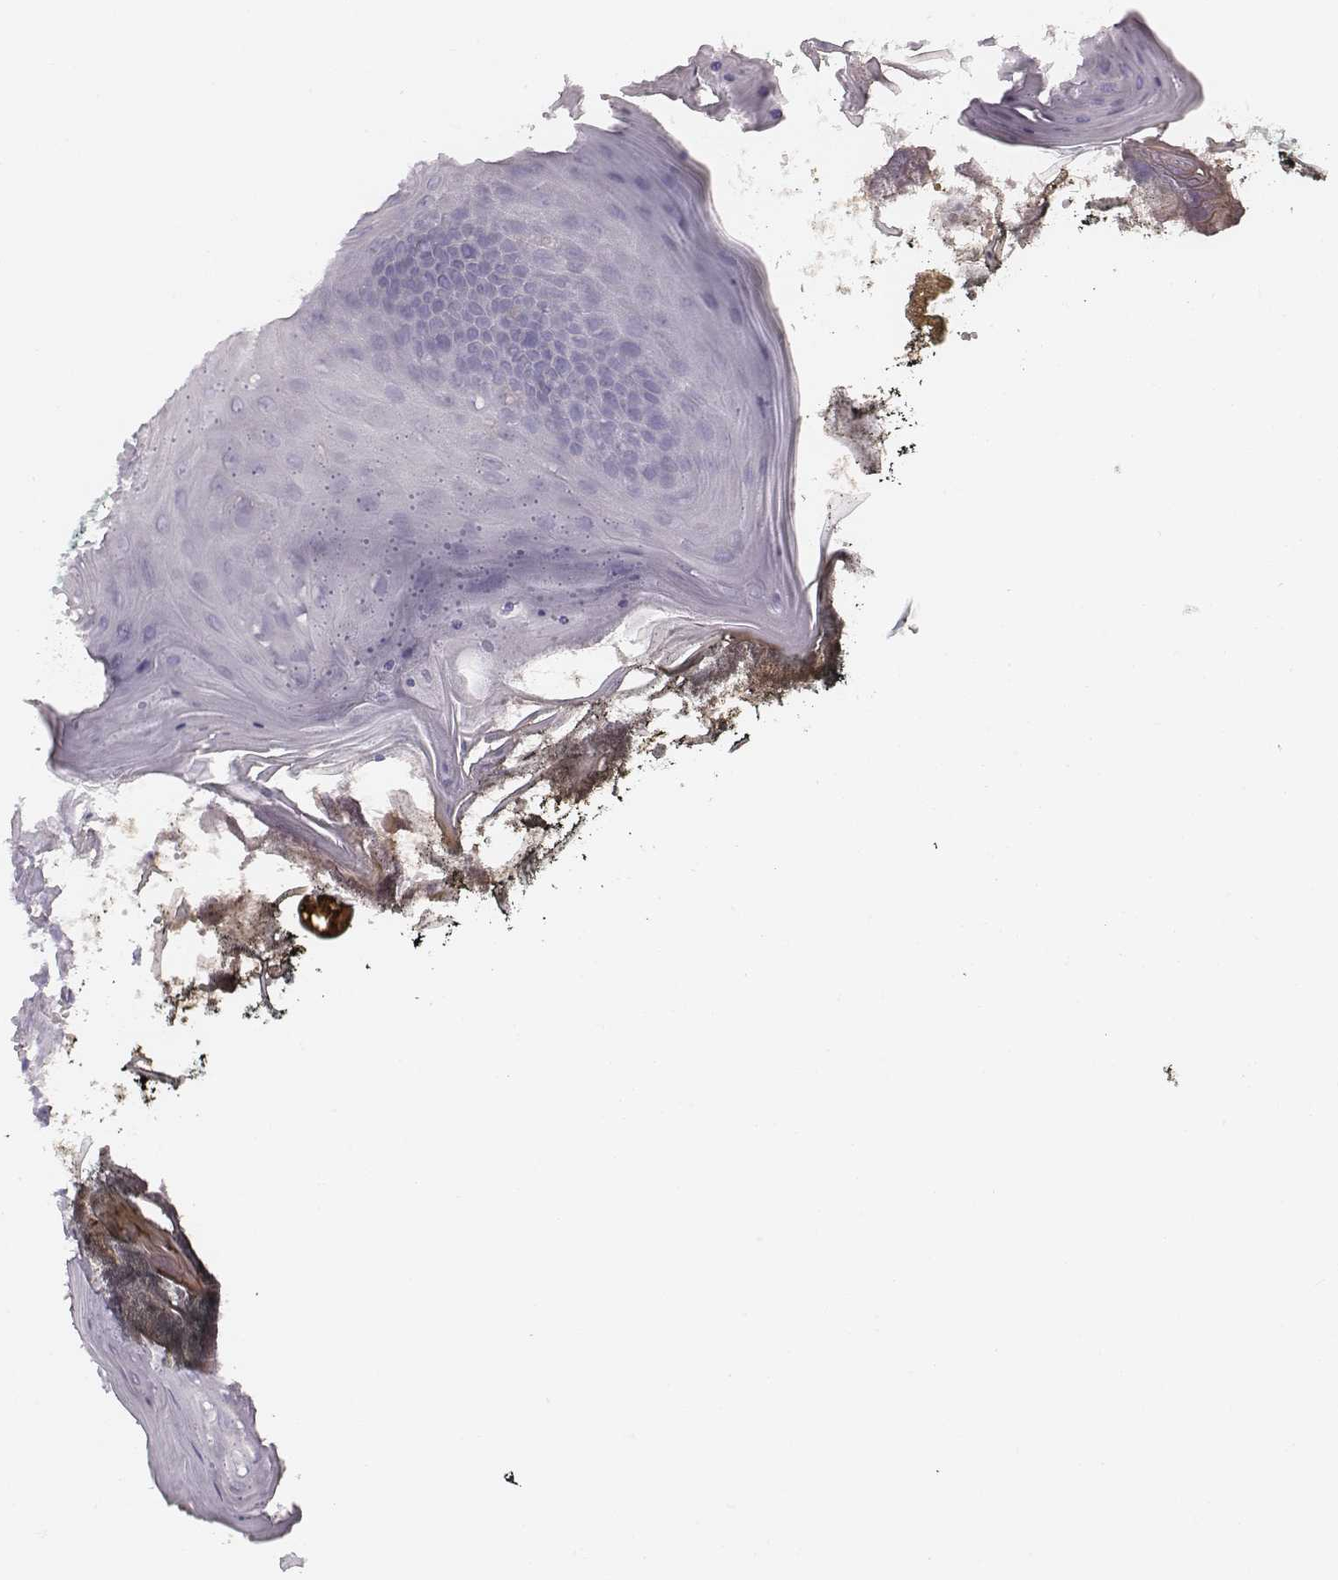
{"staining": {"intensity": "negative", "quantity": "none", "location": "none"}, "tissue": "oral mucosa", "cell_type": "Squamous epithelial cells", "image_type": "normal", "snomed": [{"axis": "morphology", "description": "Normal tissue, NOS"}, {"axis": "topography", "description": "Oral tissue"}], "caption": "A micrograph of human oral mucosa is negative for staining in squamous epithelial cells. (Brightfield microscopy of DAB IHC at high magnification).", "gene": "ENSG00000285837", "patient": {"sex": "male", "age": 9}}